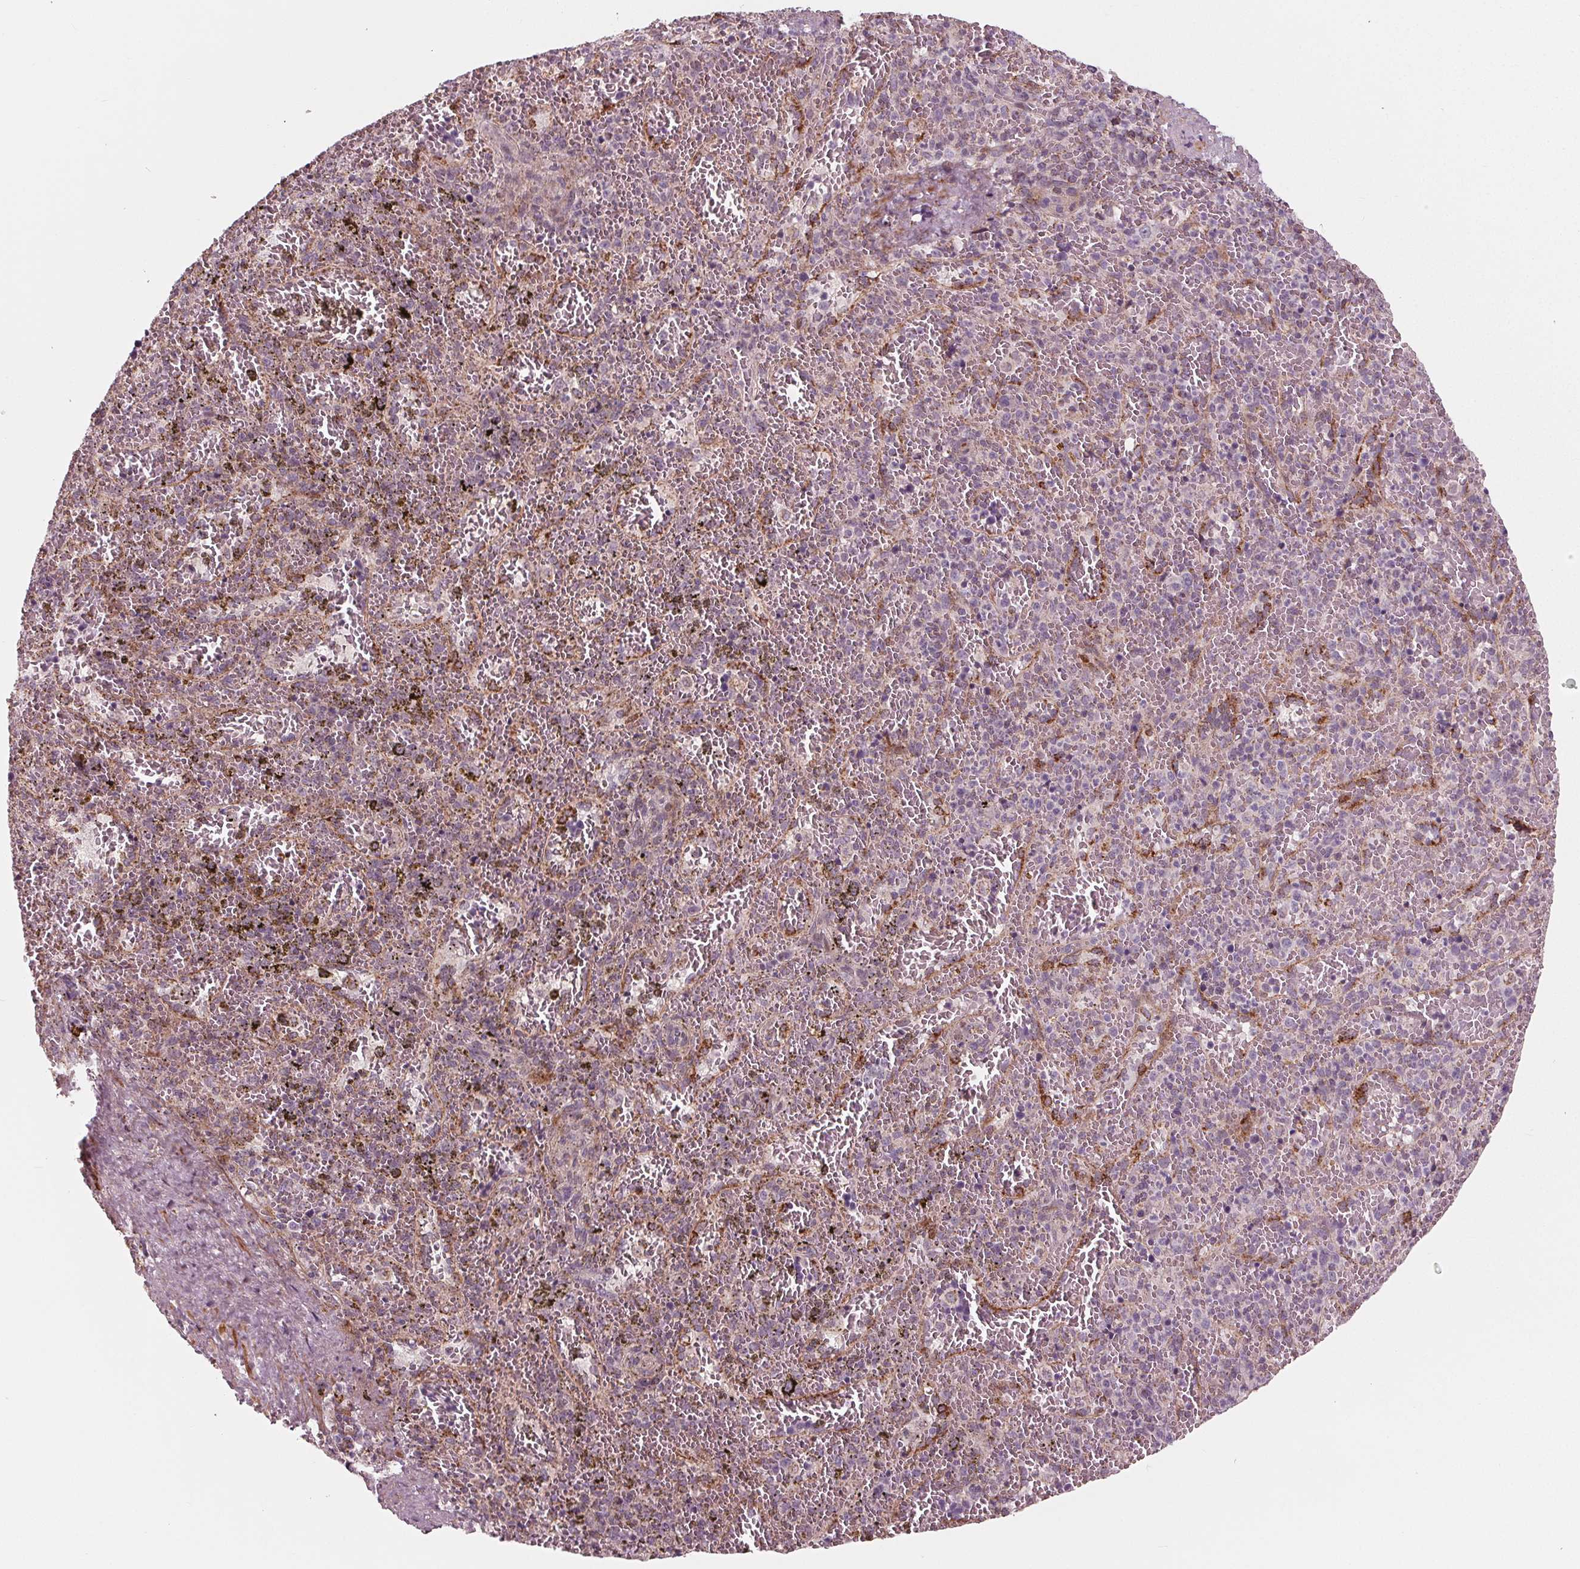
{"staining": {"intensity": "negative", "quantity": "none", "location": "none"}, "tissue": "spleen", "cell_type": "Cells in red pulp", "image_type": "normal", "snomed": [{"axis": "morphology", "description": "Normal tissue, NOS"}, {"axis": "topography", "description": "Spleen"}], "caption": "IHC of normal human spleen reveals no expression in cells in red pulp. (Stains: DAB (3,3'-diaminobenzidine) immunohistochemistry (IHC) with hematoxylin counter stain, Microscopy: brightfield microscopy at high magnification).", "gene": "DCAF4L2", "patient": {"sex": "female", "age": 50}}